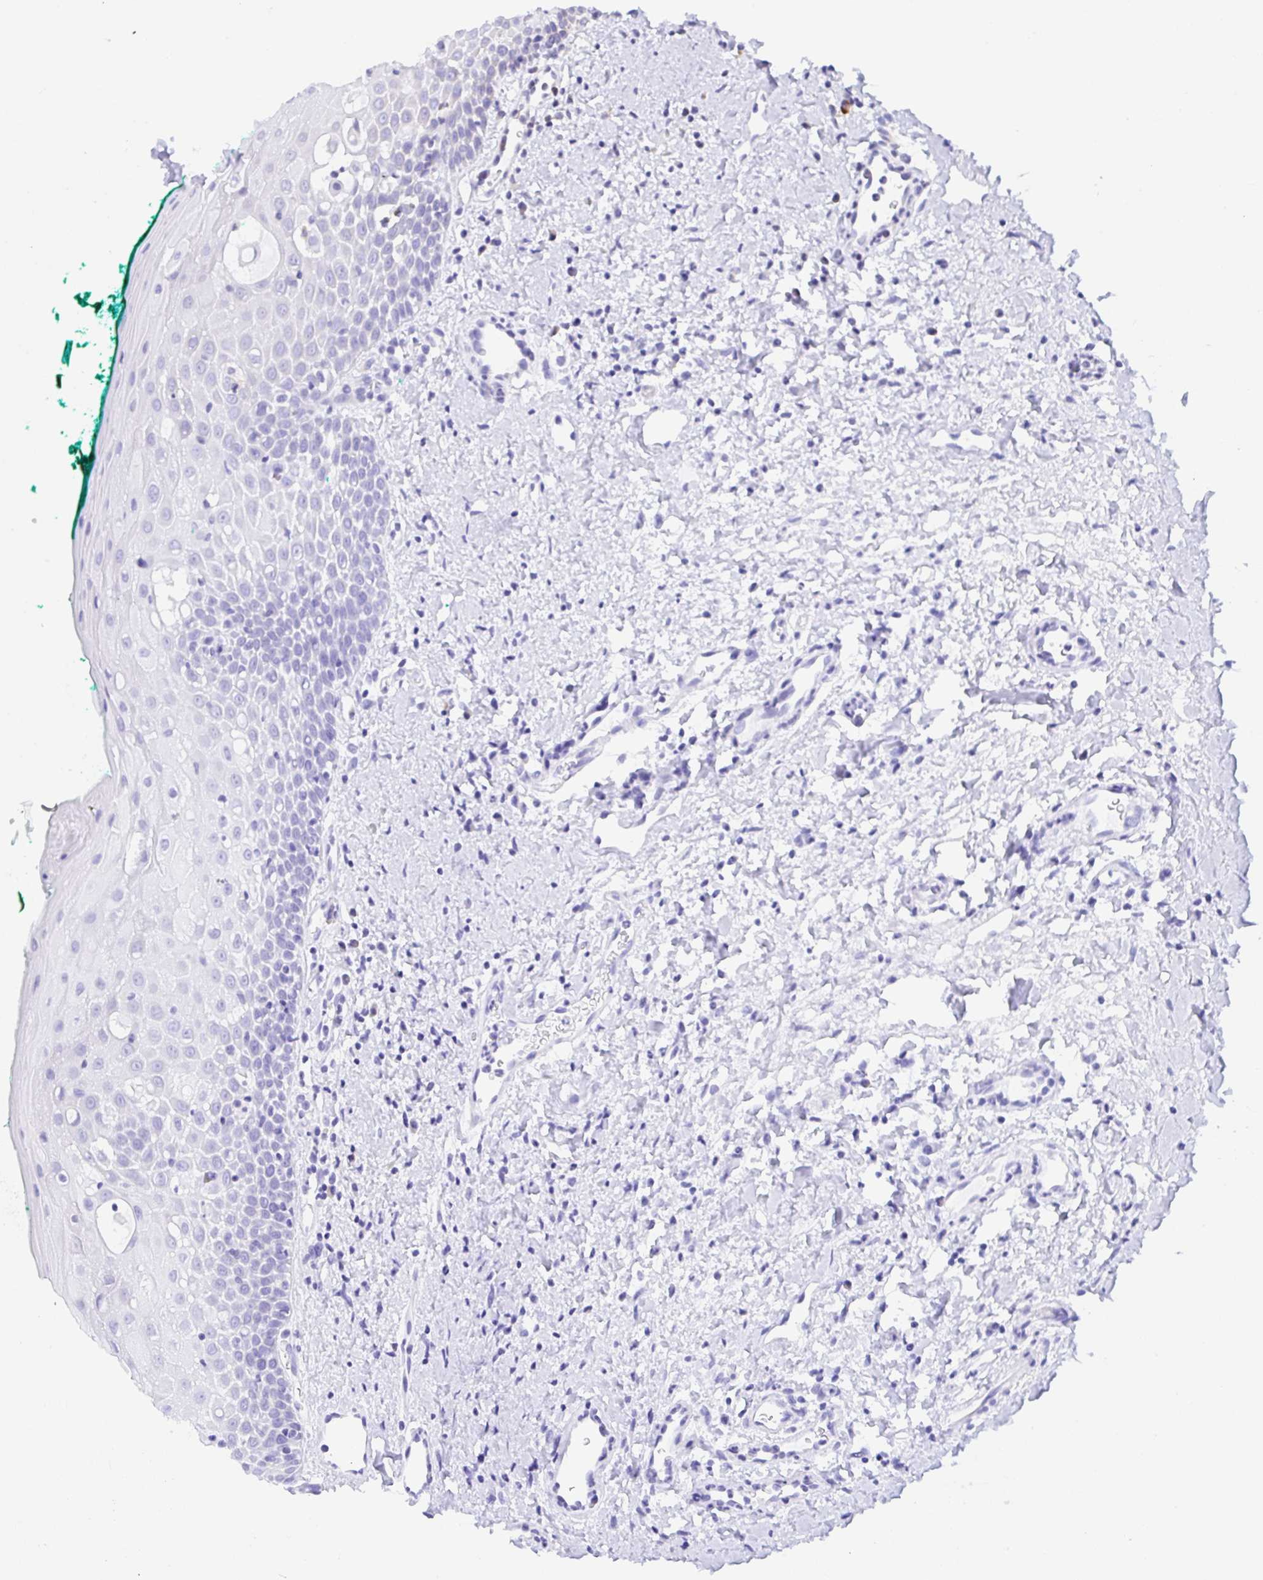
{"staining": {"intensity": "negative", "quantity": "none", "location": "none"}, "tissue": "oral mucosa", "cell_type": "Squamous epithelial cells", "image_type": "normal", "snomed": [{"axis": "morphology", "description": "Normal tissue, NOS"}, {"axis": "topography", "description": "Oral tissue"}], "caption": "There is no significant positivity in squamous epithelial cells of oral mucosa. (DAB immunohistochemistry (IHC) with hematoxylin counter stain).", "gene": "CLGN", "patient": {"sex": "female", "age": 70}}